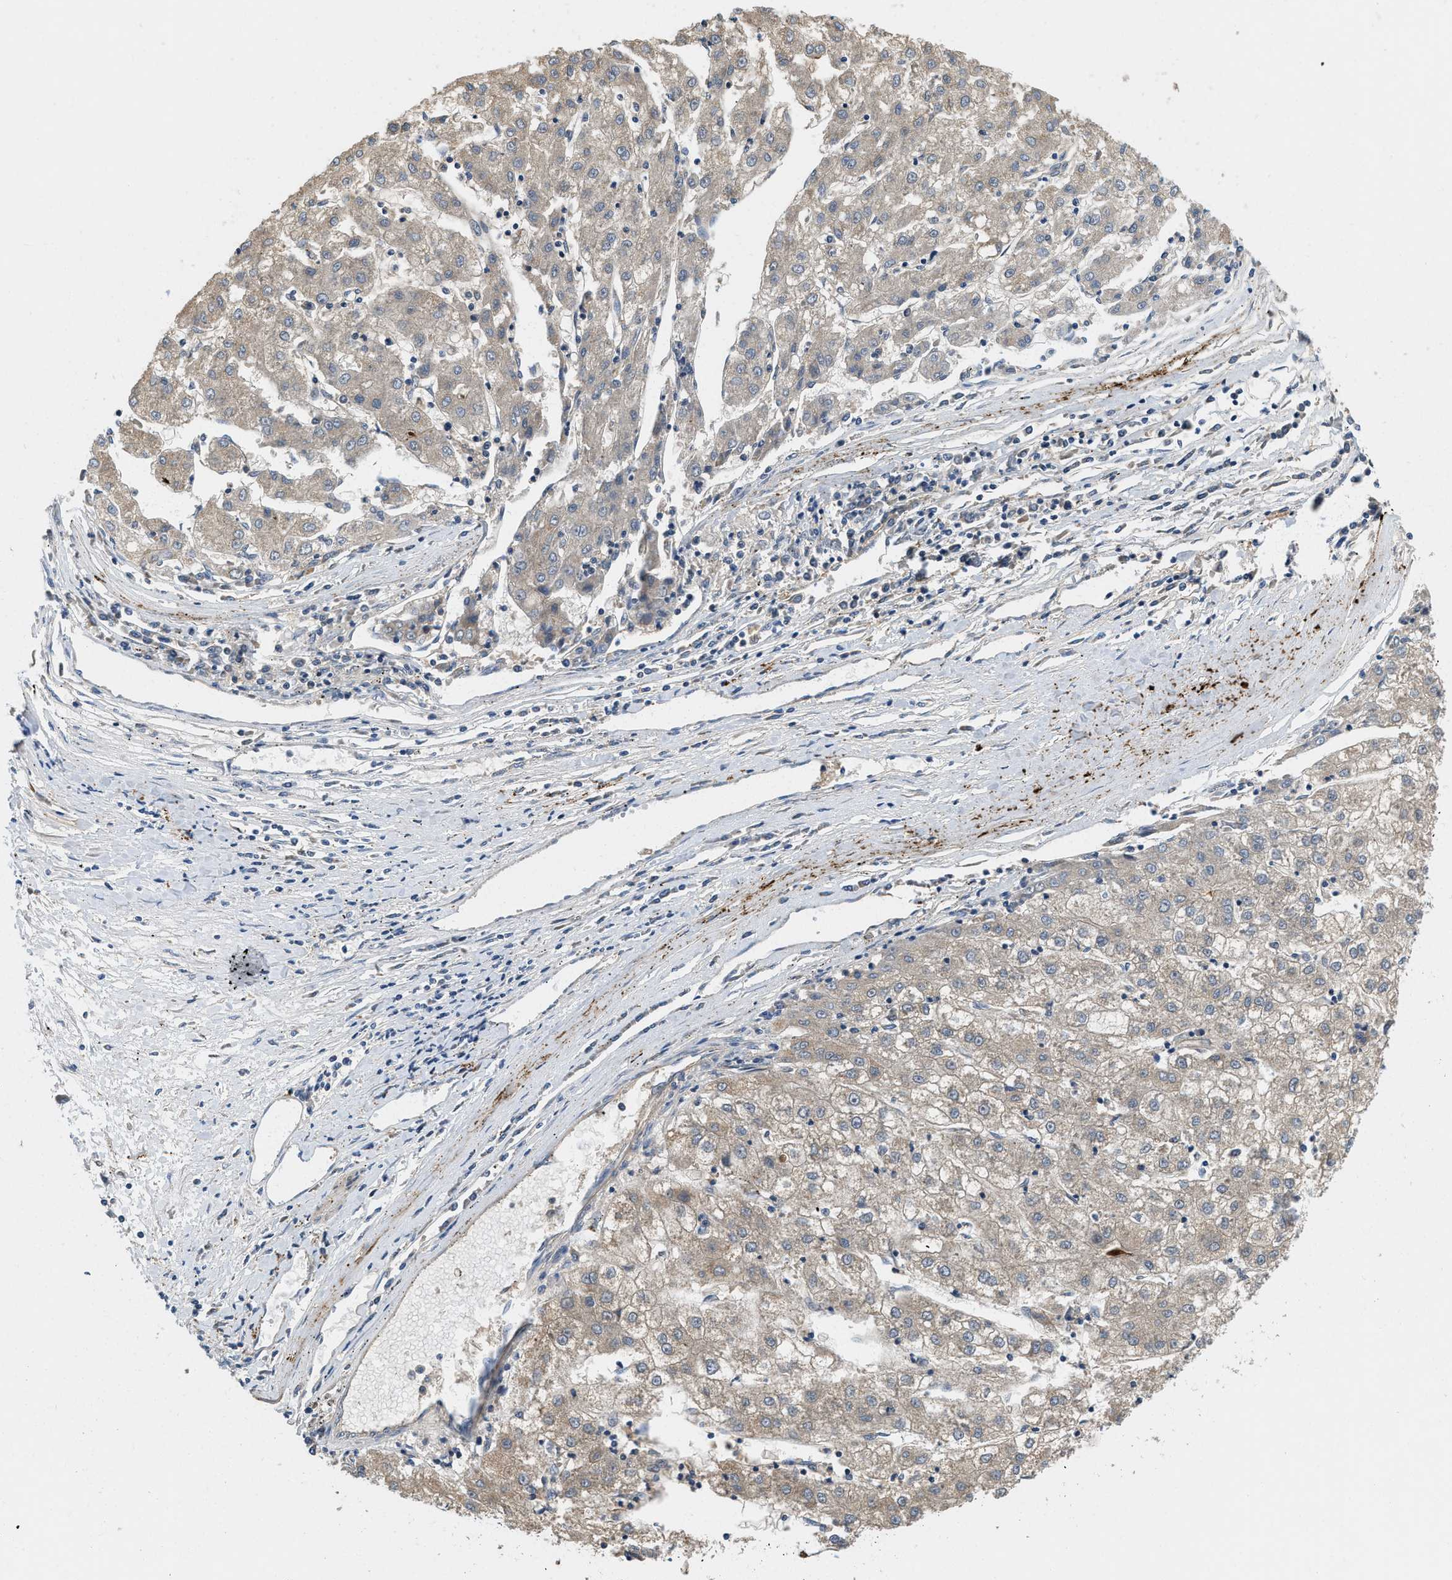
{"staining": {"intensity": "weak", "quantity": "<25%", "location": "cytoplasmic/membranous"}, "tissue": "liver cancer", "cell_type": "Tumor cells", "image_type": "cancer", "snomed": [{"axis": "morphology", "description": "Carcinoma, Hepatocellular, NOS"}, {"axis": "topography", "description": "Liver"}], "caption": "There is no significant staining in tumor cells of liver hepatocellular carcinoma. (DAB (3,3'-diaminobenzidine) immunohistochemistry visualized using brightfield microscopy, high magnification).", "gene": "ZNF599", "patient": {"sex": "male", "age": 72}}